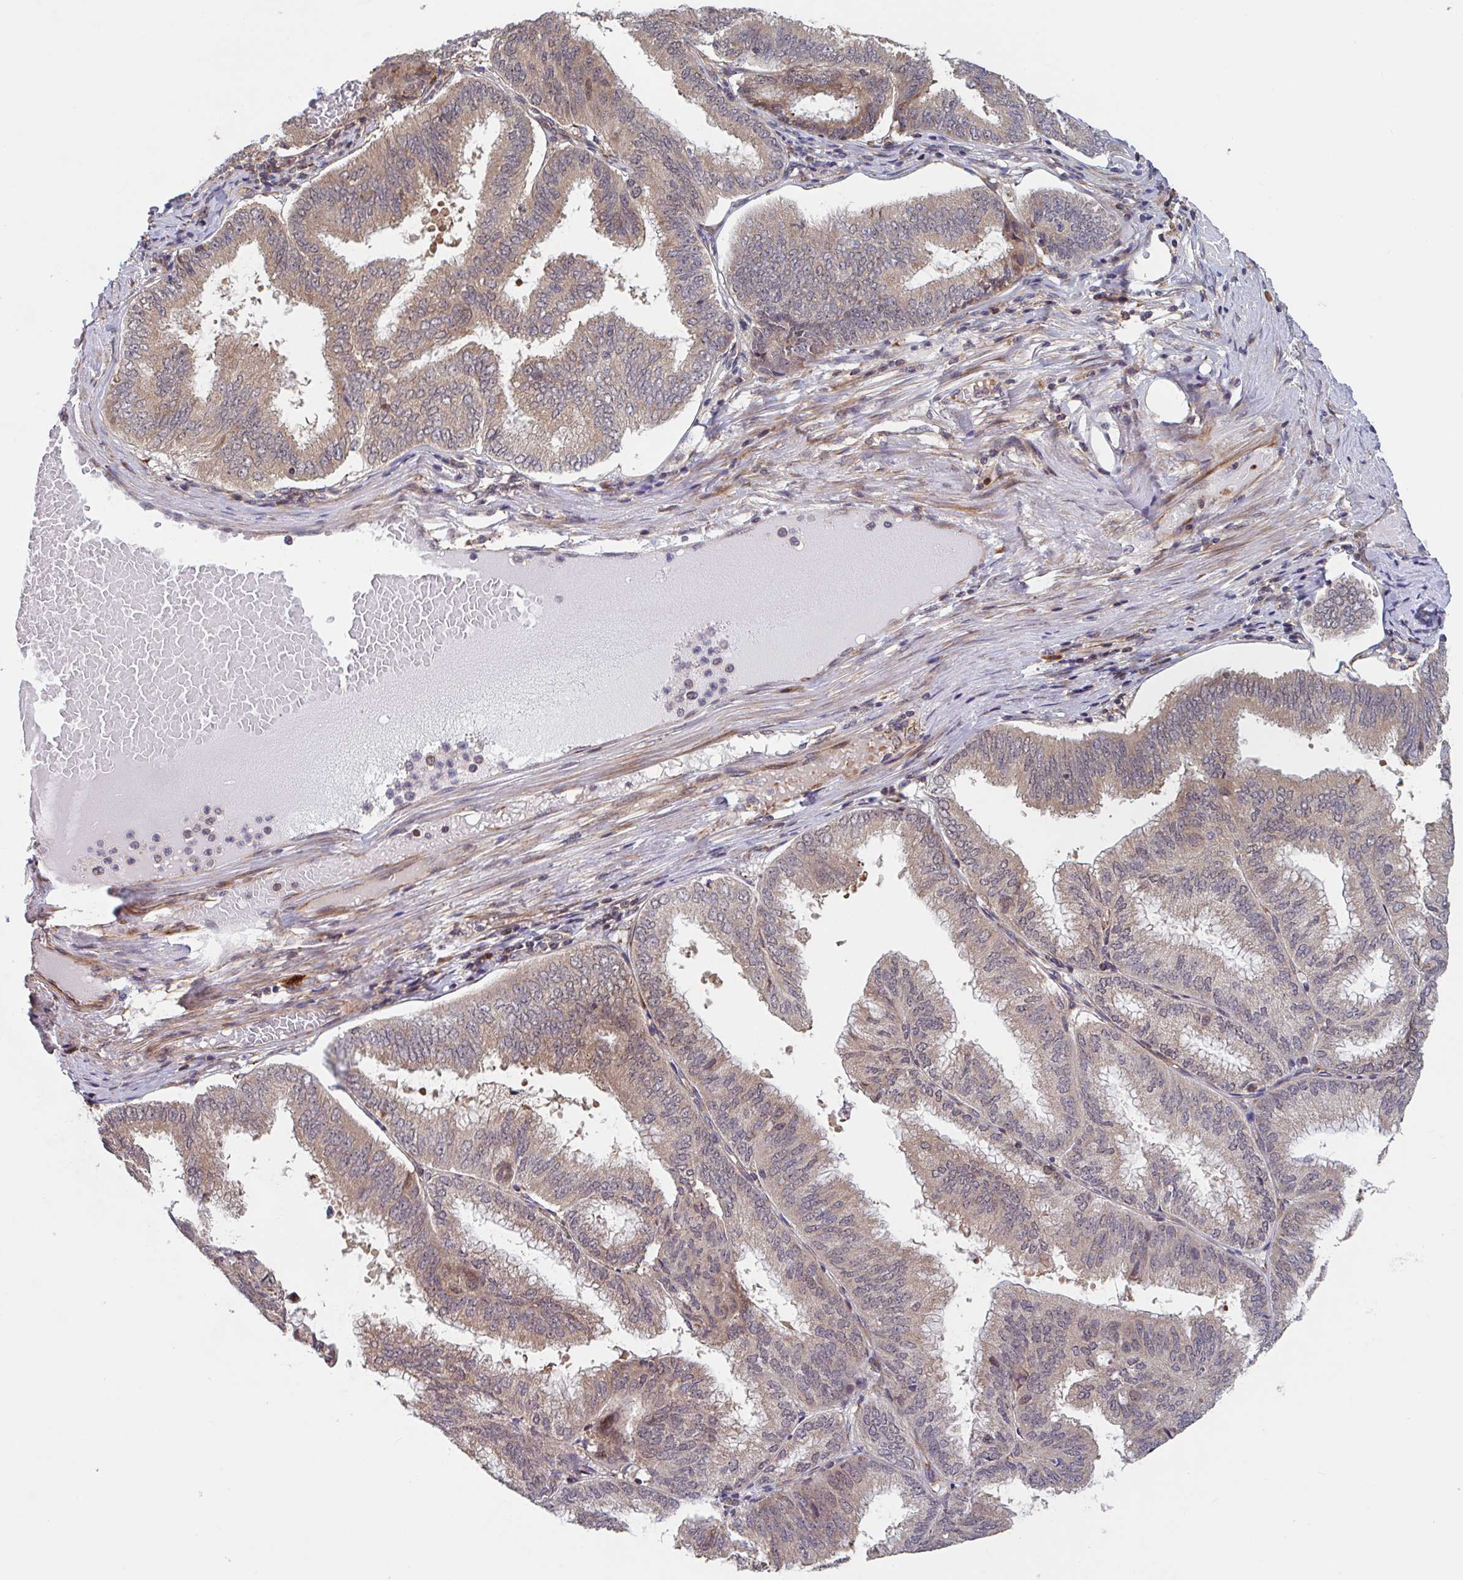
{"staining": {"intensity": "moderate", "quantity": "25%-75%", "location": "cytoplasmic/membranous,nuclear"}, "tissue": "endometrial cancer", "cell_type": "Tumor cells", "image_type": "cancer", "snomed": [{"axis": "morphology", "description": "Adenocarcinoma, NOS"}, {"axis": "topography", "description": "Endometrium"}], "caption": "Immunohistochemistry (IHC) of endometrial cancer (adenocarcinoma) exhibits medium levels of moderate cytoplasmic/membranous and nuclear positivity in approximately 25%-75% of tumor cells.", "gene": "NUB1", "patient": {"sex": "female", "age": 49}}